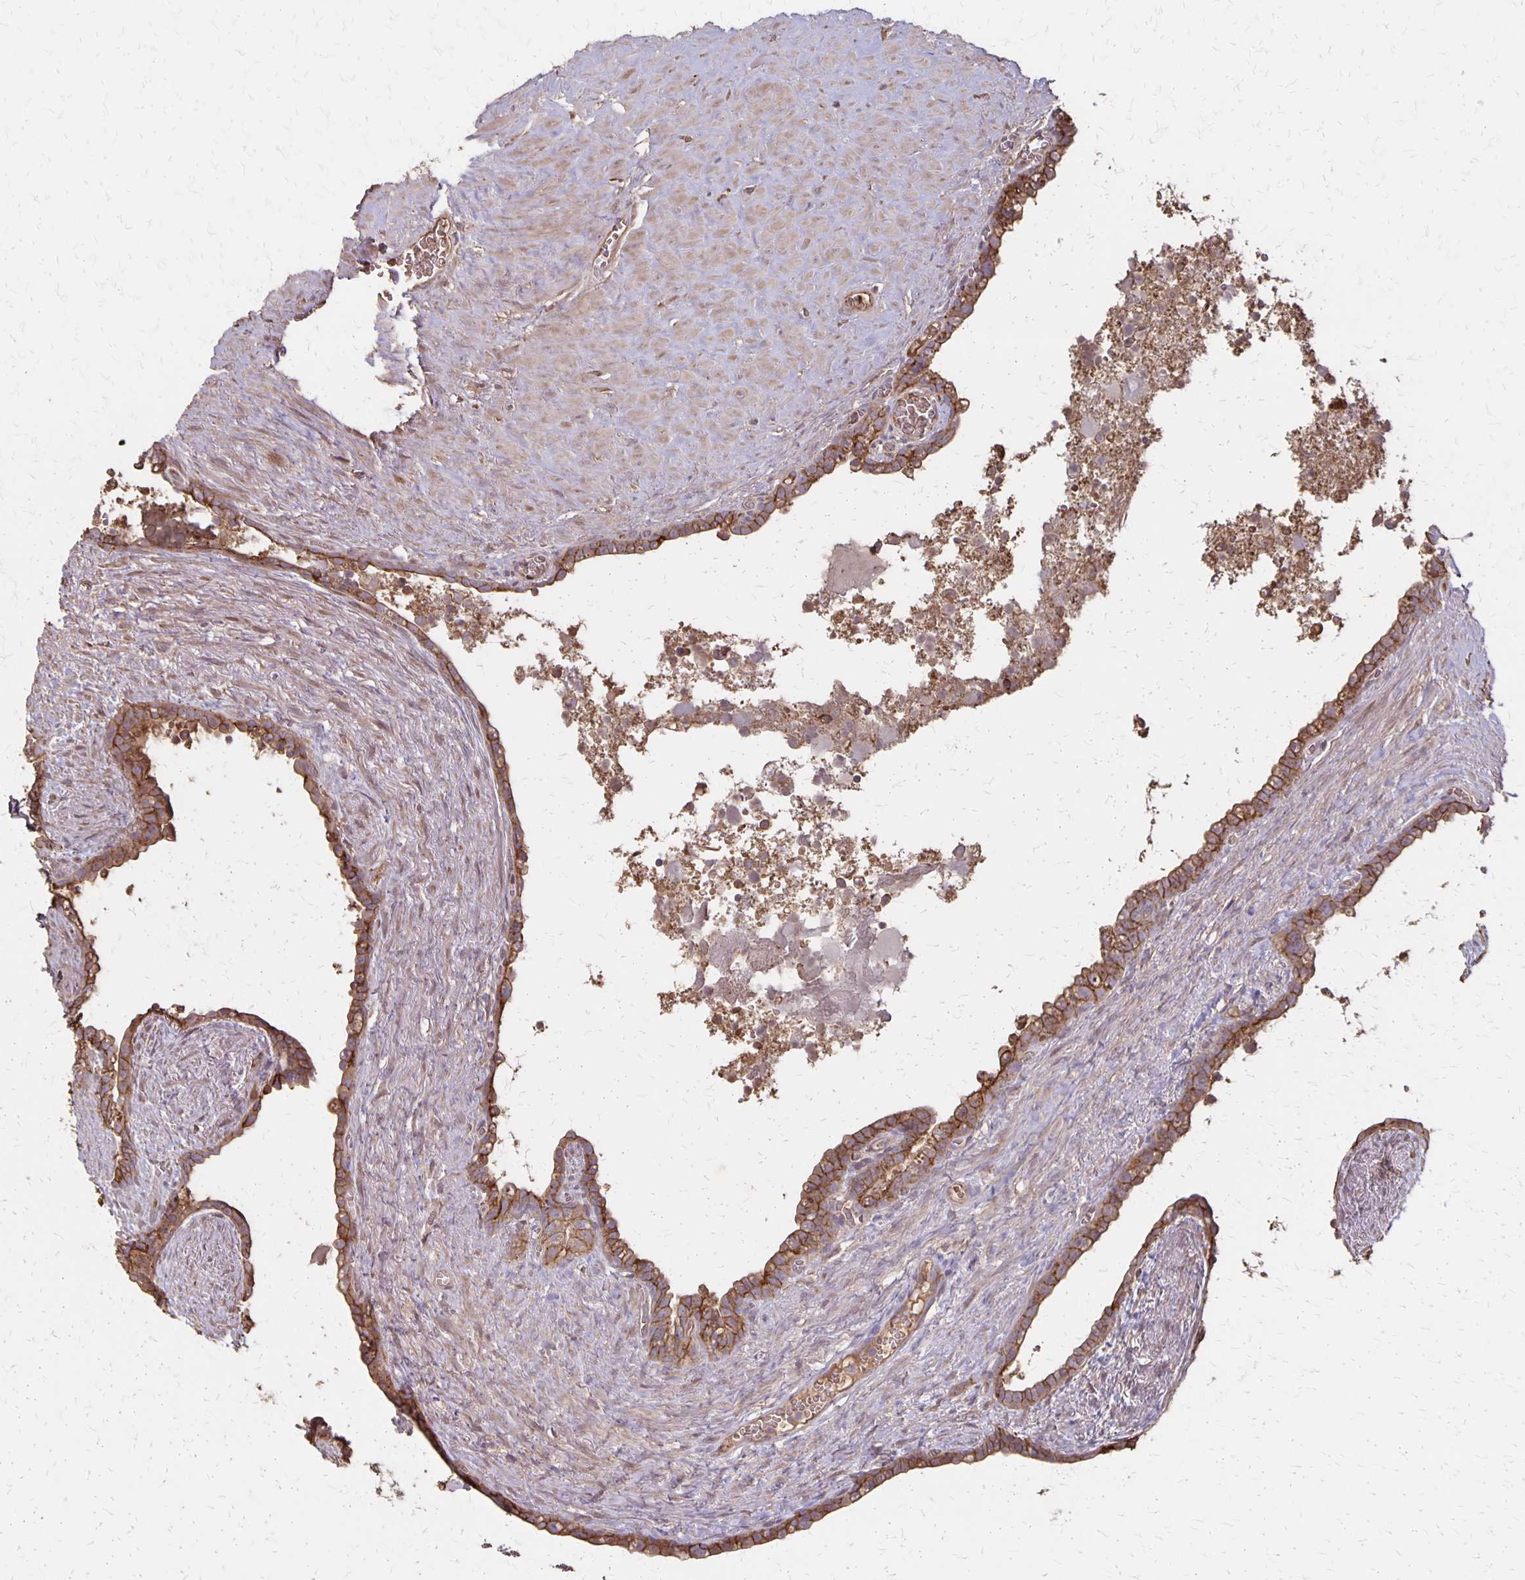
{"staining": {"intensity": "moderate", "quantity": ">75%", "location": "cytoplasmic/membranous"}, "tissue": "seminal vesicle", "cell_type": "Glandular cells", "image_type": "normal", "snomed": [{"axis": "morphology", "description": "Normal tissue, NOS"}, {"axis": "topography", "description": "Seminal veicle"}], "caption": "Protein staining displays moderate cytoplasmic/membranous positivity in approximately >75% of glandular cells in normal seminal vesicle.", "gene": "PROM2", "patient": {"sex": "male", "age": 76}}